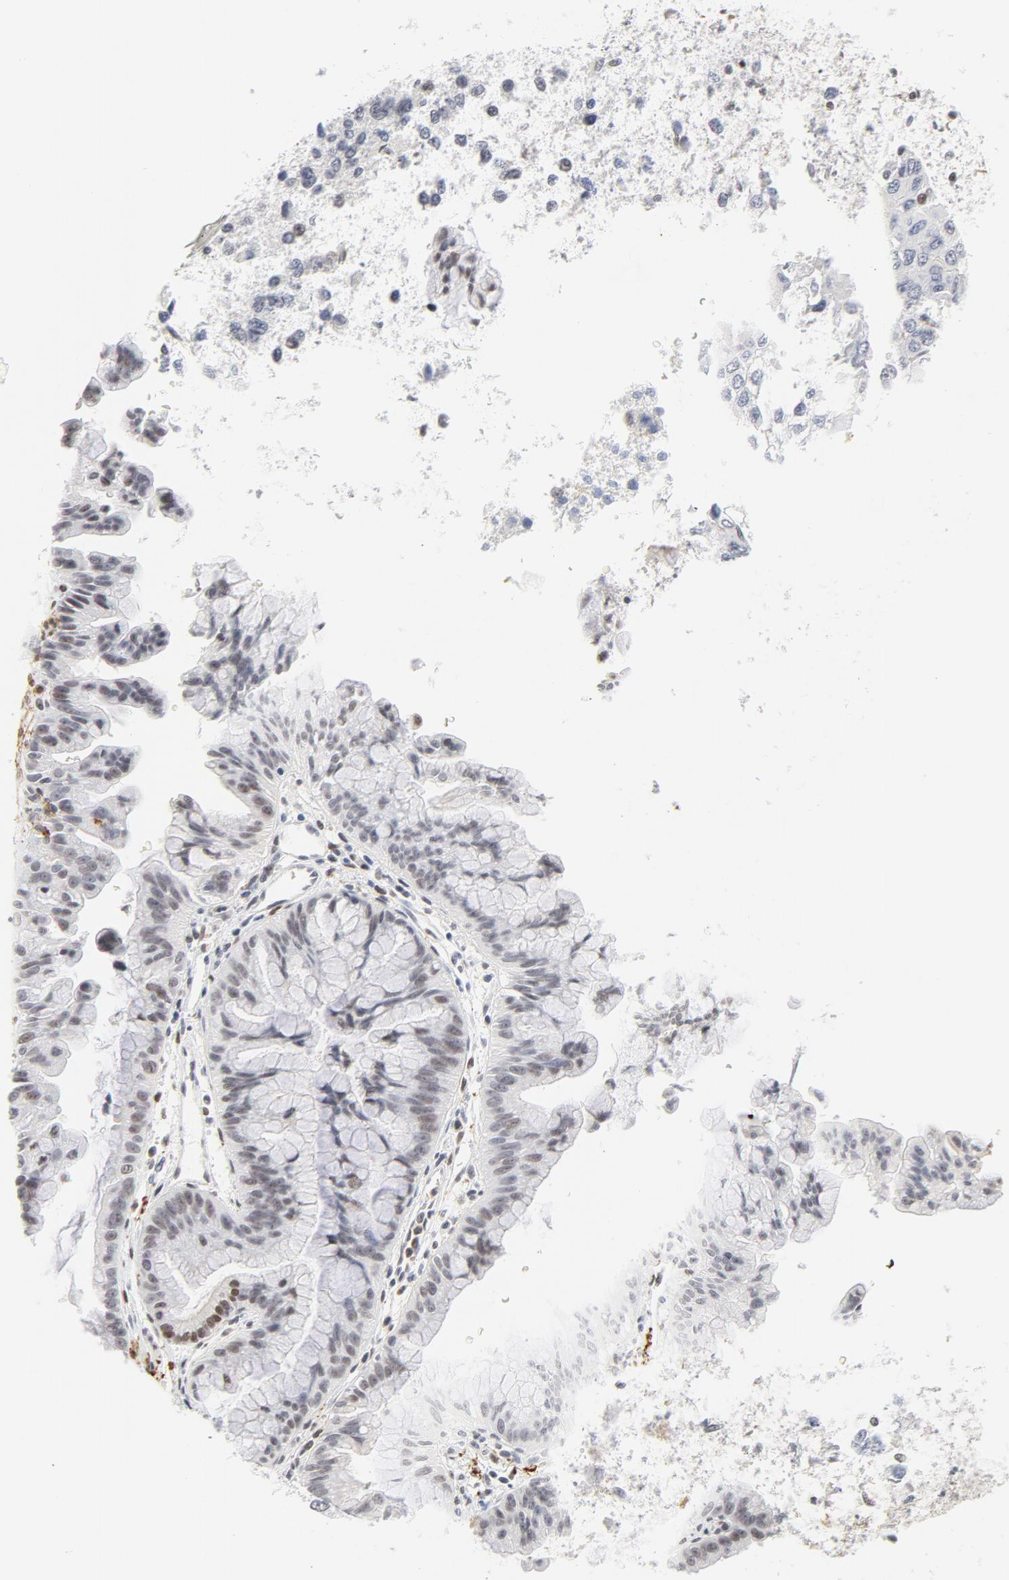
{"staining": {"intensity": "weak", "quantity": "<25%", "location": "nuclear"}, "tissue": "pancreatic cancer", "cell_type": "Tumor cells", "image_type": "cancer", "snomed": [{"axis": "morphology", "description": "Adenocarcinoma, NOS"}, {"axis": "topography", "description": "Pancreas"}], "caption": "Immunohistochemical staining of pancreatic cancer (adenocarcinoma) reveals no significant staining in tumor cells.", "gene": "PBX1", "patient": {"sex": "male", "age": 59}}